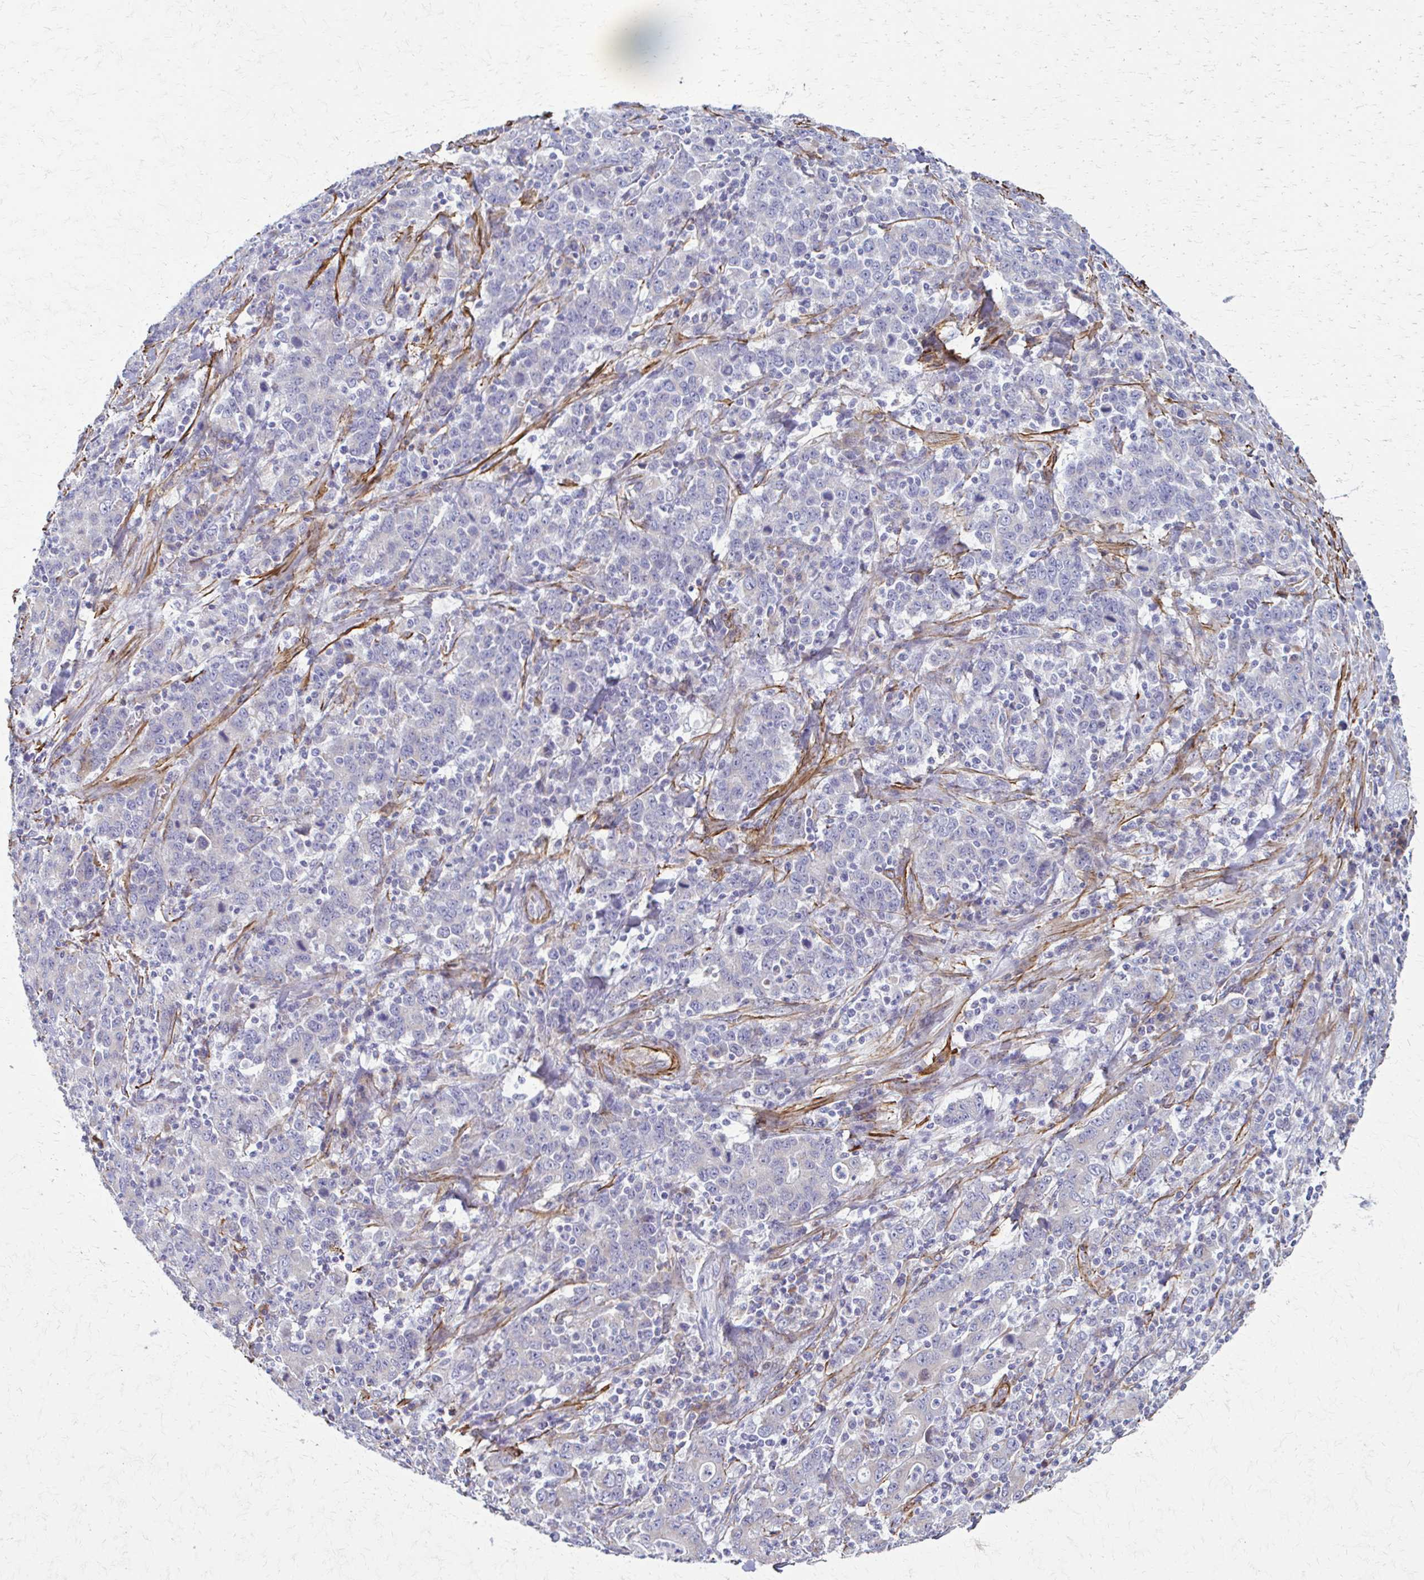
{"staining": {"intensity": "negative", "quantity": "none", "location": "none"}, "tissue": "stomach cancer", "cell_type": "Tumor cells", "image_type": "cancer", "snomed": [{"axis": "morphology", "description": "Adenocarcinoma, NOS"}, {"axis": "topography", "description": "Stomach, upper"}], "caption": "Tumor cells are negative for brown protein staining in stomach cancer (adenocarcinoma).", "gene": "TIMMDC1", "patient": {"sex": "male", "age": 69}}